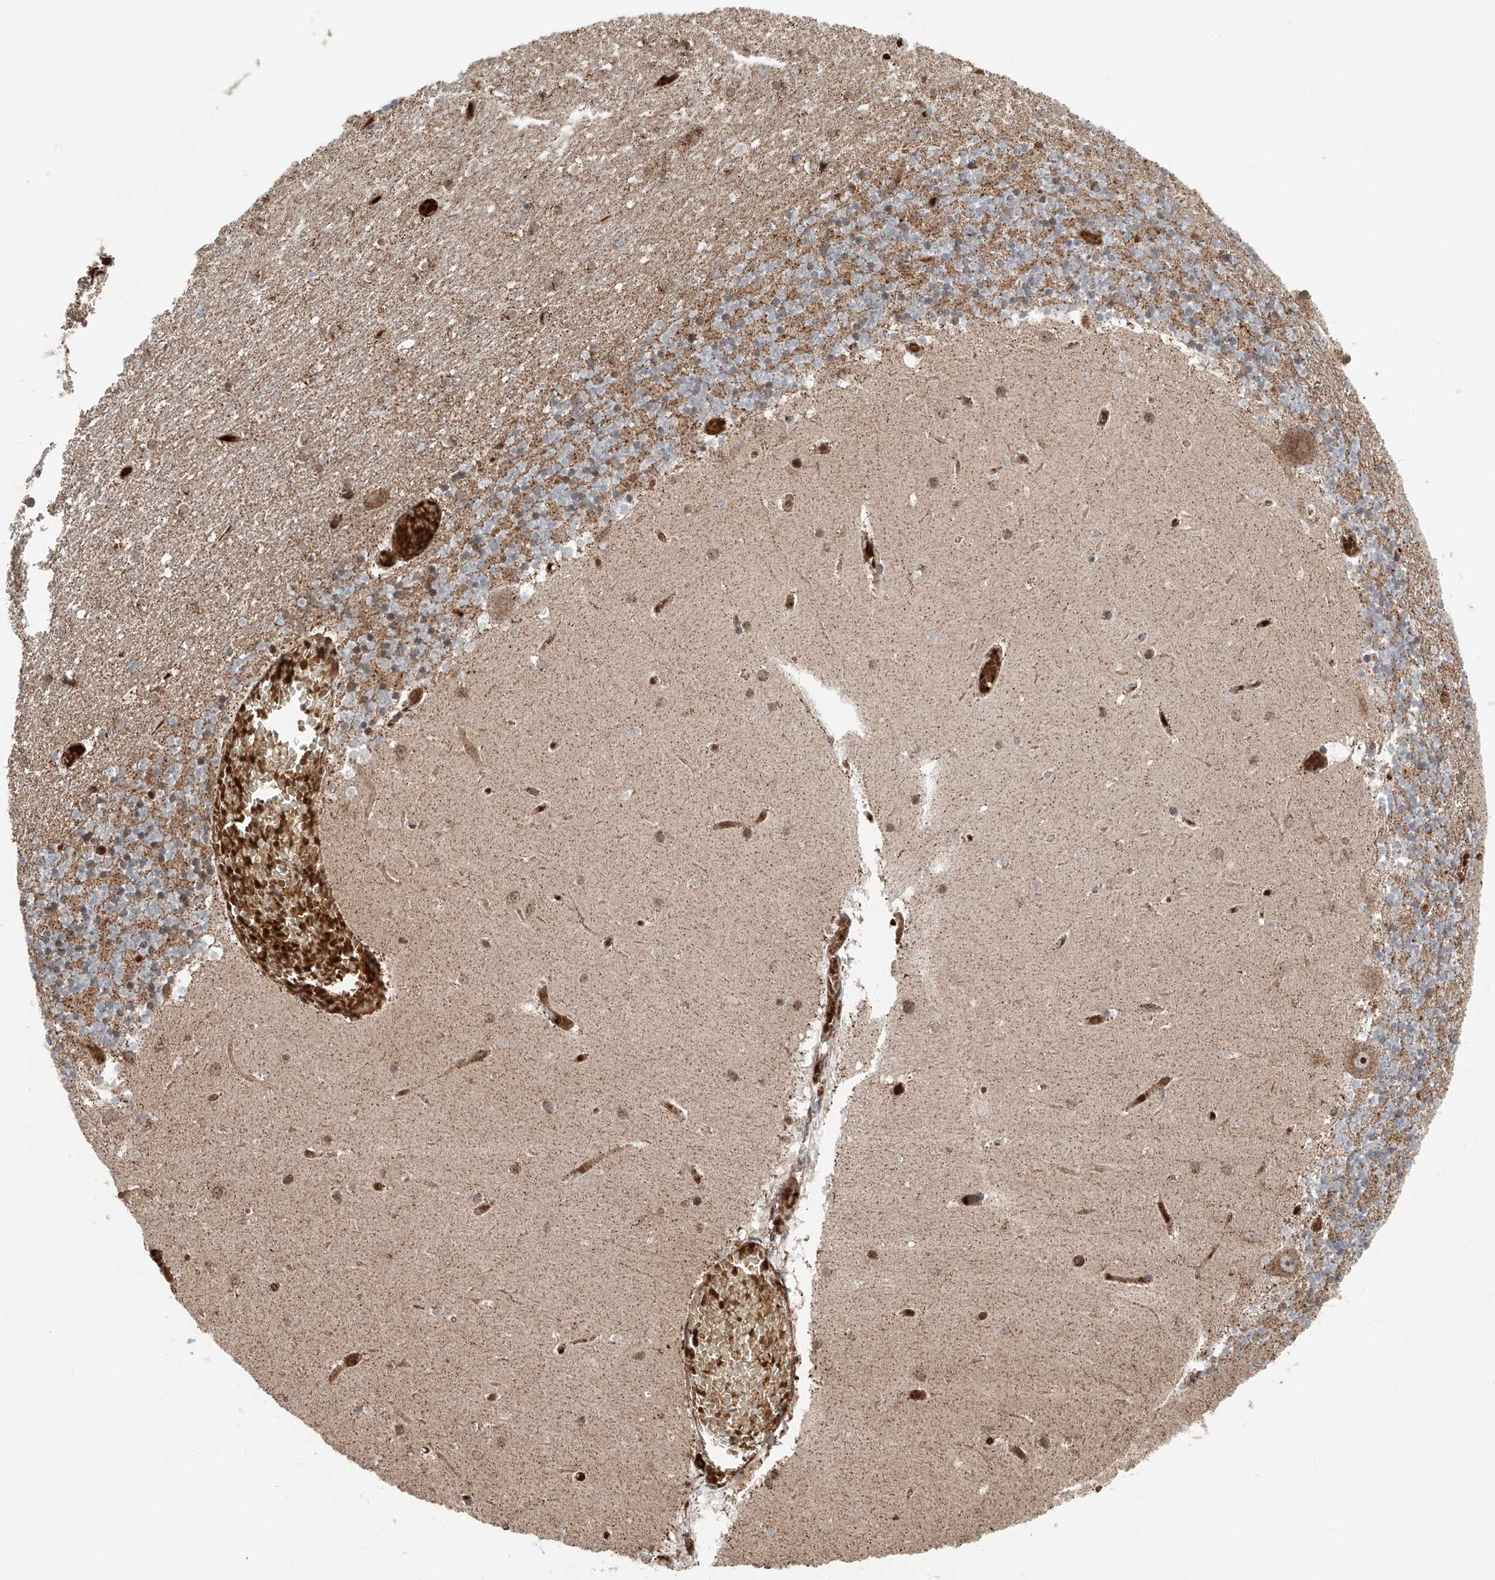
{"staining": {"intensity": "moderate", "quantity": ">75%", "location": "cytoplasmic/membranous"}, "tissue": "cerebellum", "cell_type": "Cells in granular layer", "image_type": "normal", "snomed": [{"axis": "morphology", "description": "Normal tissue, NOS"}, {"axis": "topography", "description": "Cerebellum"}], "caption": "The micrograph shows staining of benign cerebellum, revealing moderate cytoplasmic/membranous protein staining (brown color) within cells in granular layer.", "gene": "ZSCAN29", "patient": {"sex": "female", "age": 28}}